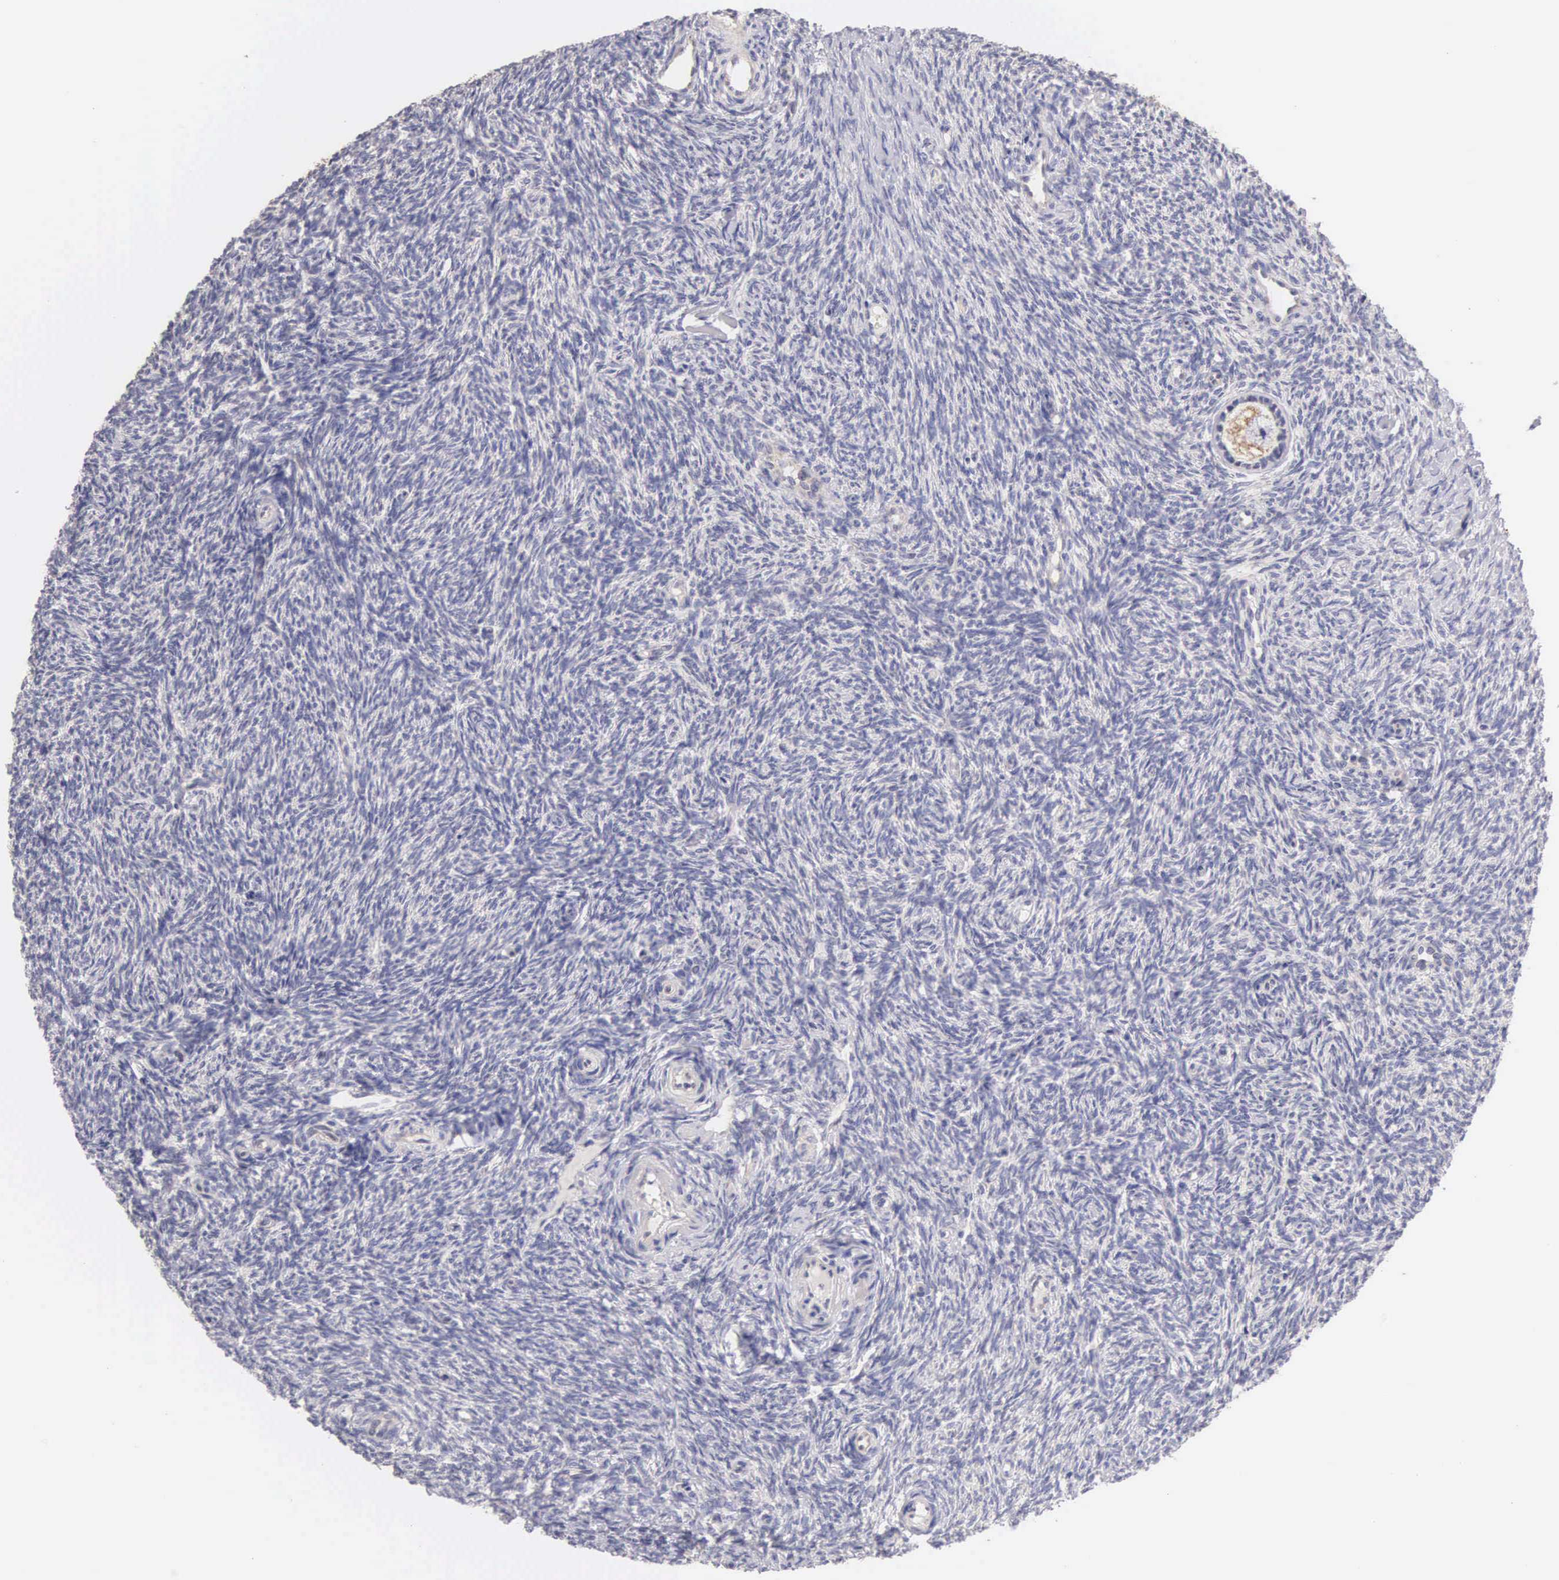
{"staining": {"intensity": "negative", "quantity": "none", "location": "none"}, "tissue": "ovary", "cell_type": "Follicle cells", "image_type": "normal", "snomed": [{"axis": "morphology", "description": "Normal tissue, NOS"}, {"axis": "topography", "description": "Ovary"}], "caption": "Protein analysis of normal ovary exhibits no significant positivity in follicle cells.", "gene": "PIR", "patient": {"sex": "female", "age": 32}}